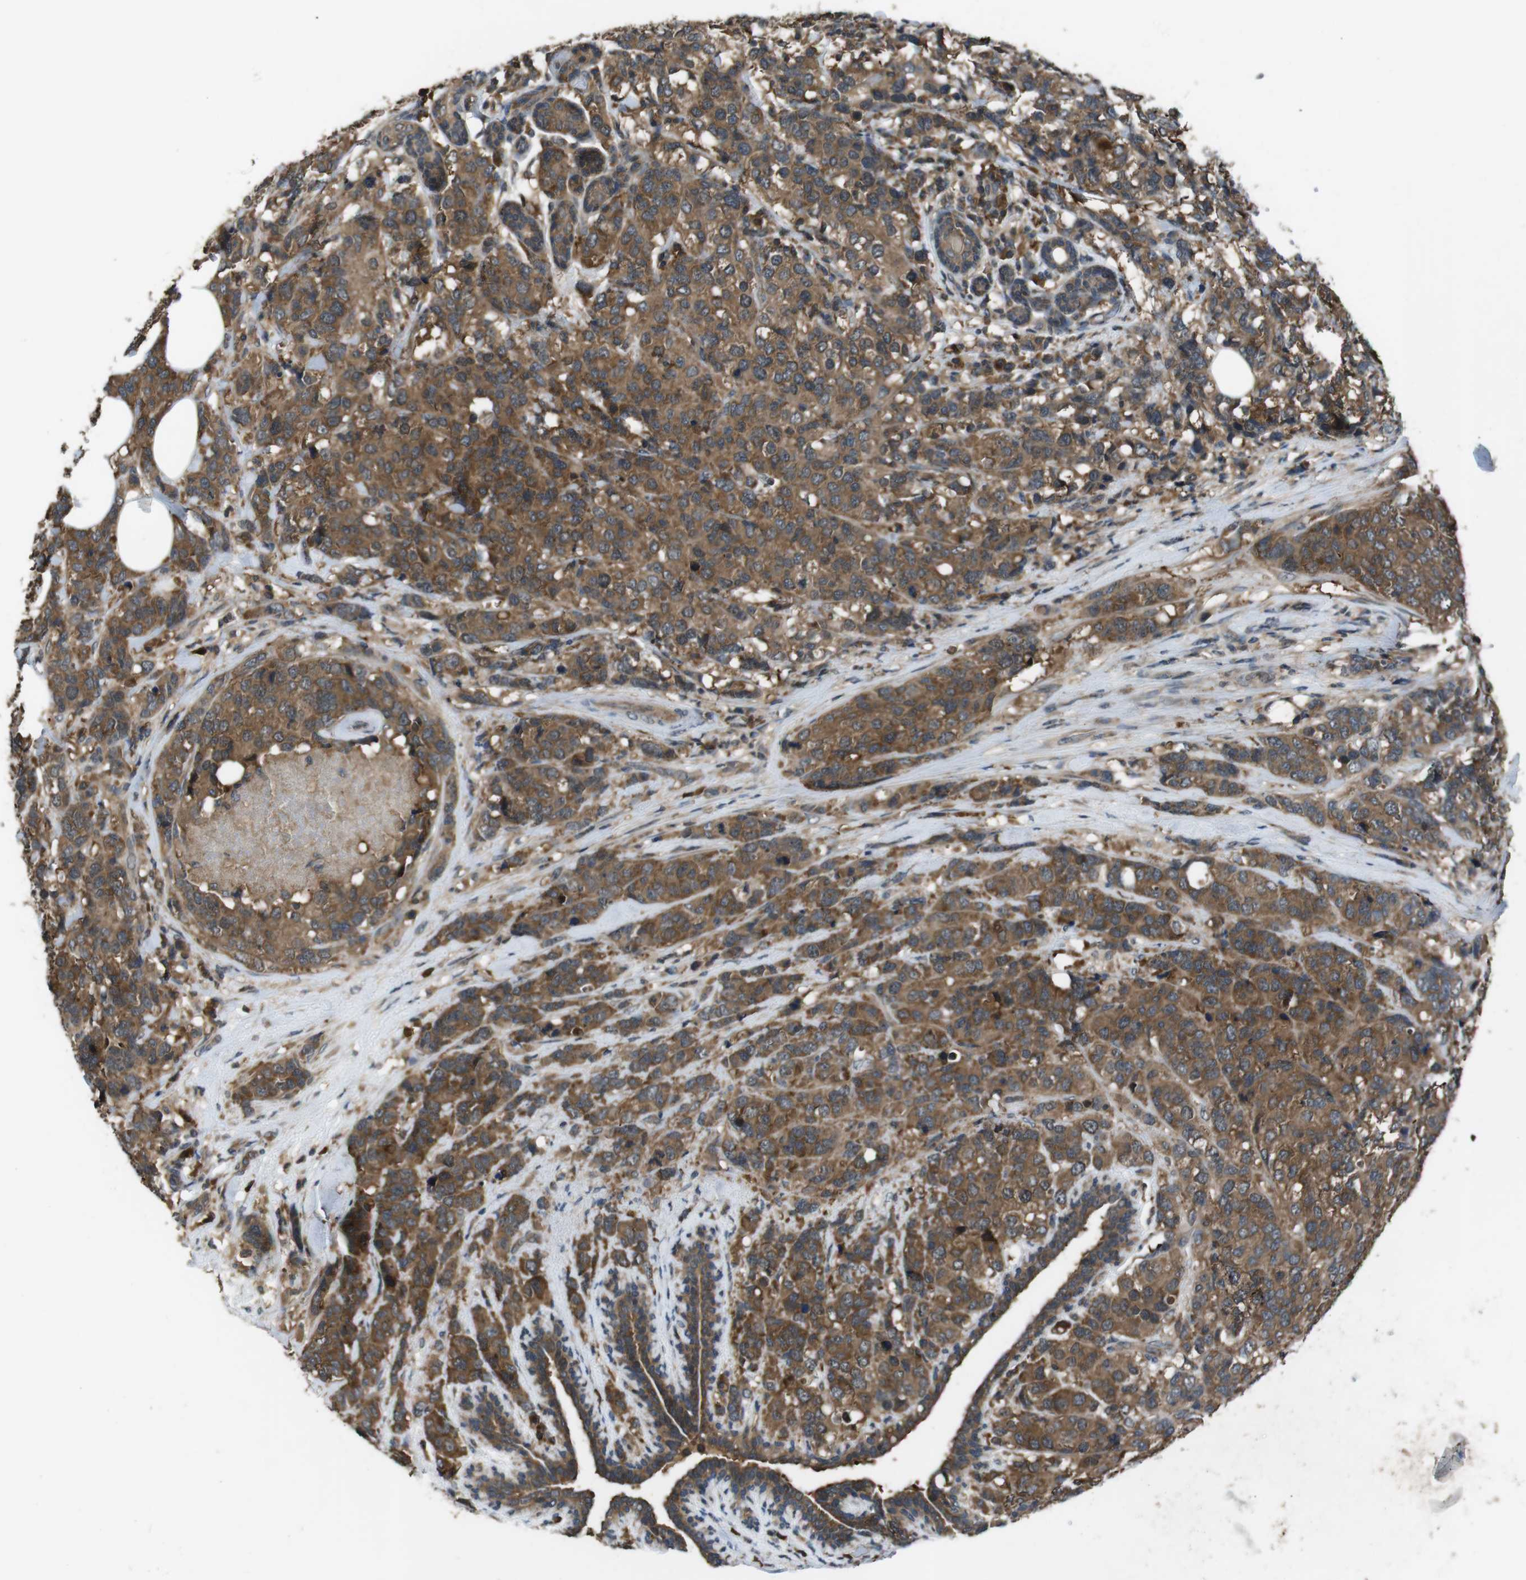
{"staining": {"intensity": "moderate", "quantity": ">75%", "location": "cytoplasmic/membranous"}, "tissue": "breast cancer", "cell_type": "Tumor cells", "image_type": "cancer", "snomed": [{"axis": "morphology", "description": "Lobular carcinoma"}, {"axis": "topography", "description": "Breast"}], "caption": "Brown immunohistochemical staining in human breast cancer reveals moderate cytoplasmic/membranous expression in about >75% of tumor cells. The protein is stained brown, and the nuclei are stained in blue (DAB IHC with brightfield microscopy, high magnification).", "gene": "SLC22A23", "patient": {"sex": "female", "age": 59}}